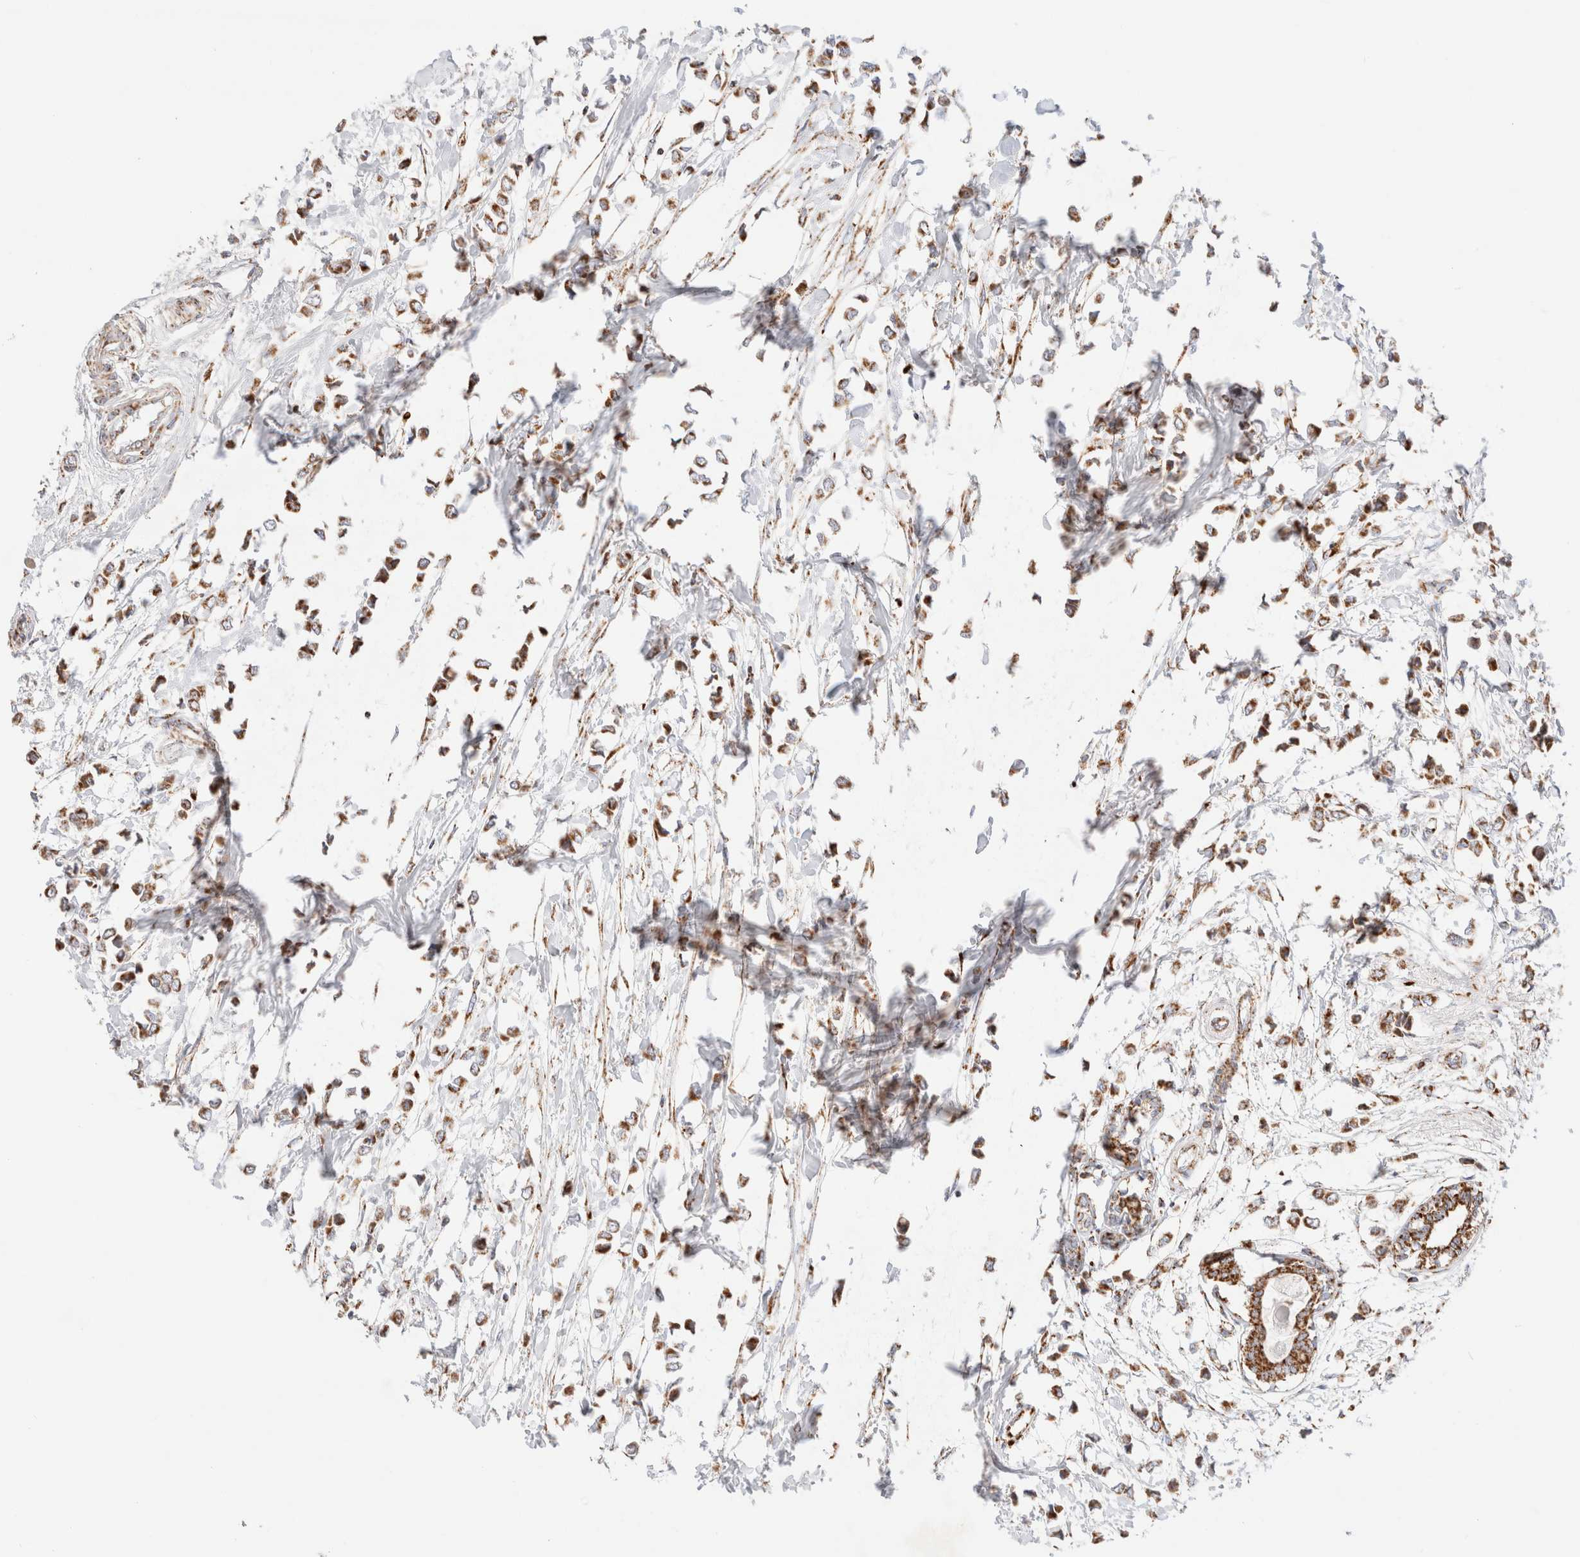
{"staining": {"intensity": "strong", "quantity": ">75%", "location": "cytoplasmic/membranous"}, "tissue": "breast cancer", "cell_type": "Tumor cells", "image_type": "cancer", "snomed": [{"axis": "morphology", "description": "Lobular carcinoma"}, {"axis": "topography", "description": "Breast"}], "caption": "Human breast cancer (lobular carcinoma) stained with a brown dye displays strong cytoplasmic/membranous positive positivity in approximately >75% of tumor cells.", "gene": "PHB2", "patient": {"sex": "female", "age": 51}}